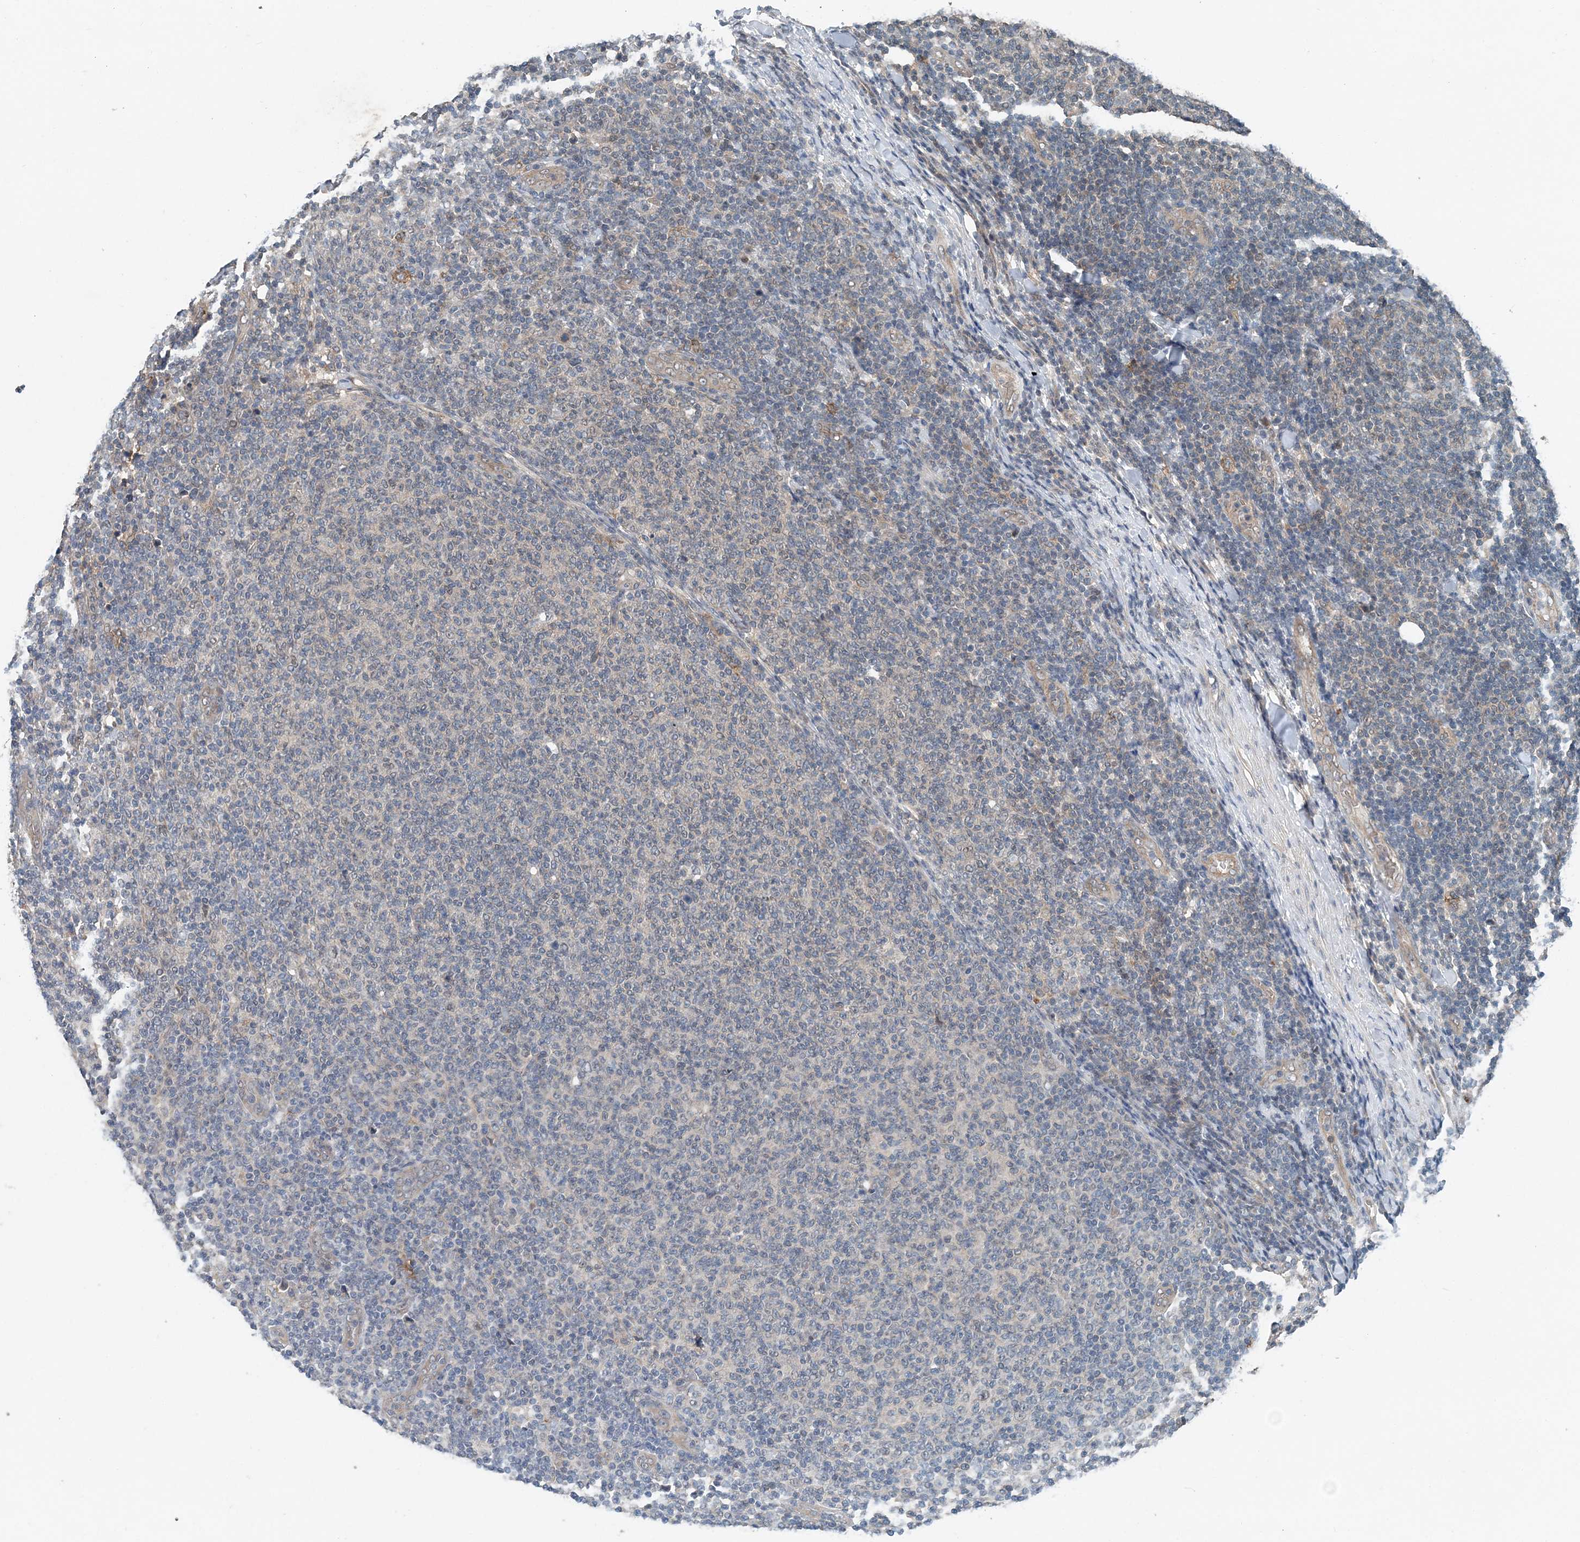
{"staining": {"intensity": "negative", "quantity": "none", "location": "none"}, "tissue": "lymphoma", "cell_type": "Tumor cells", "image_type": "cancer", "snomed": [{"axis": "morphology", "description": "Malignant lymphoma, non-Hodgkin's type, Low grade"}, {"axis": "topography", "description": "Lymph node"}], "caption": "Histopathology image shows no significant protein staining in tumor cells of low-grade malignant lymphoma, non-Hodgkin's type.", "gene": "SMPD3", "patient": {"sex": "male", "age": 66}}